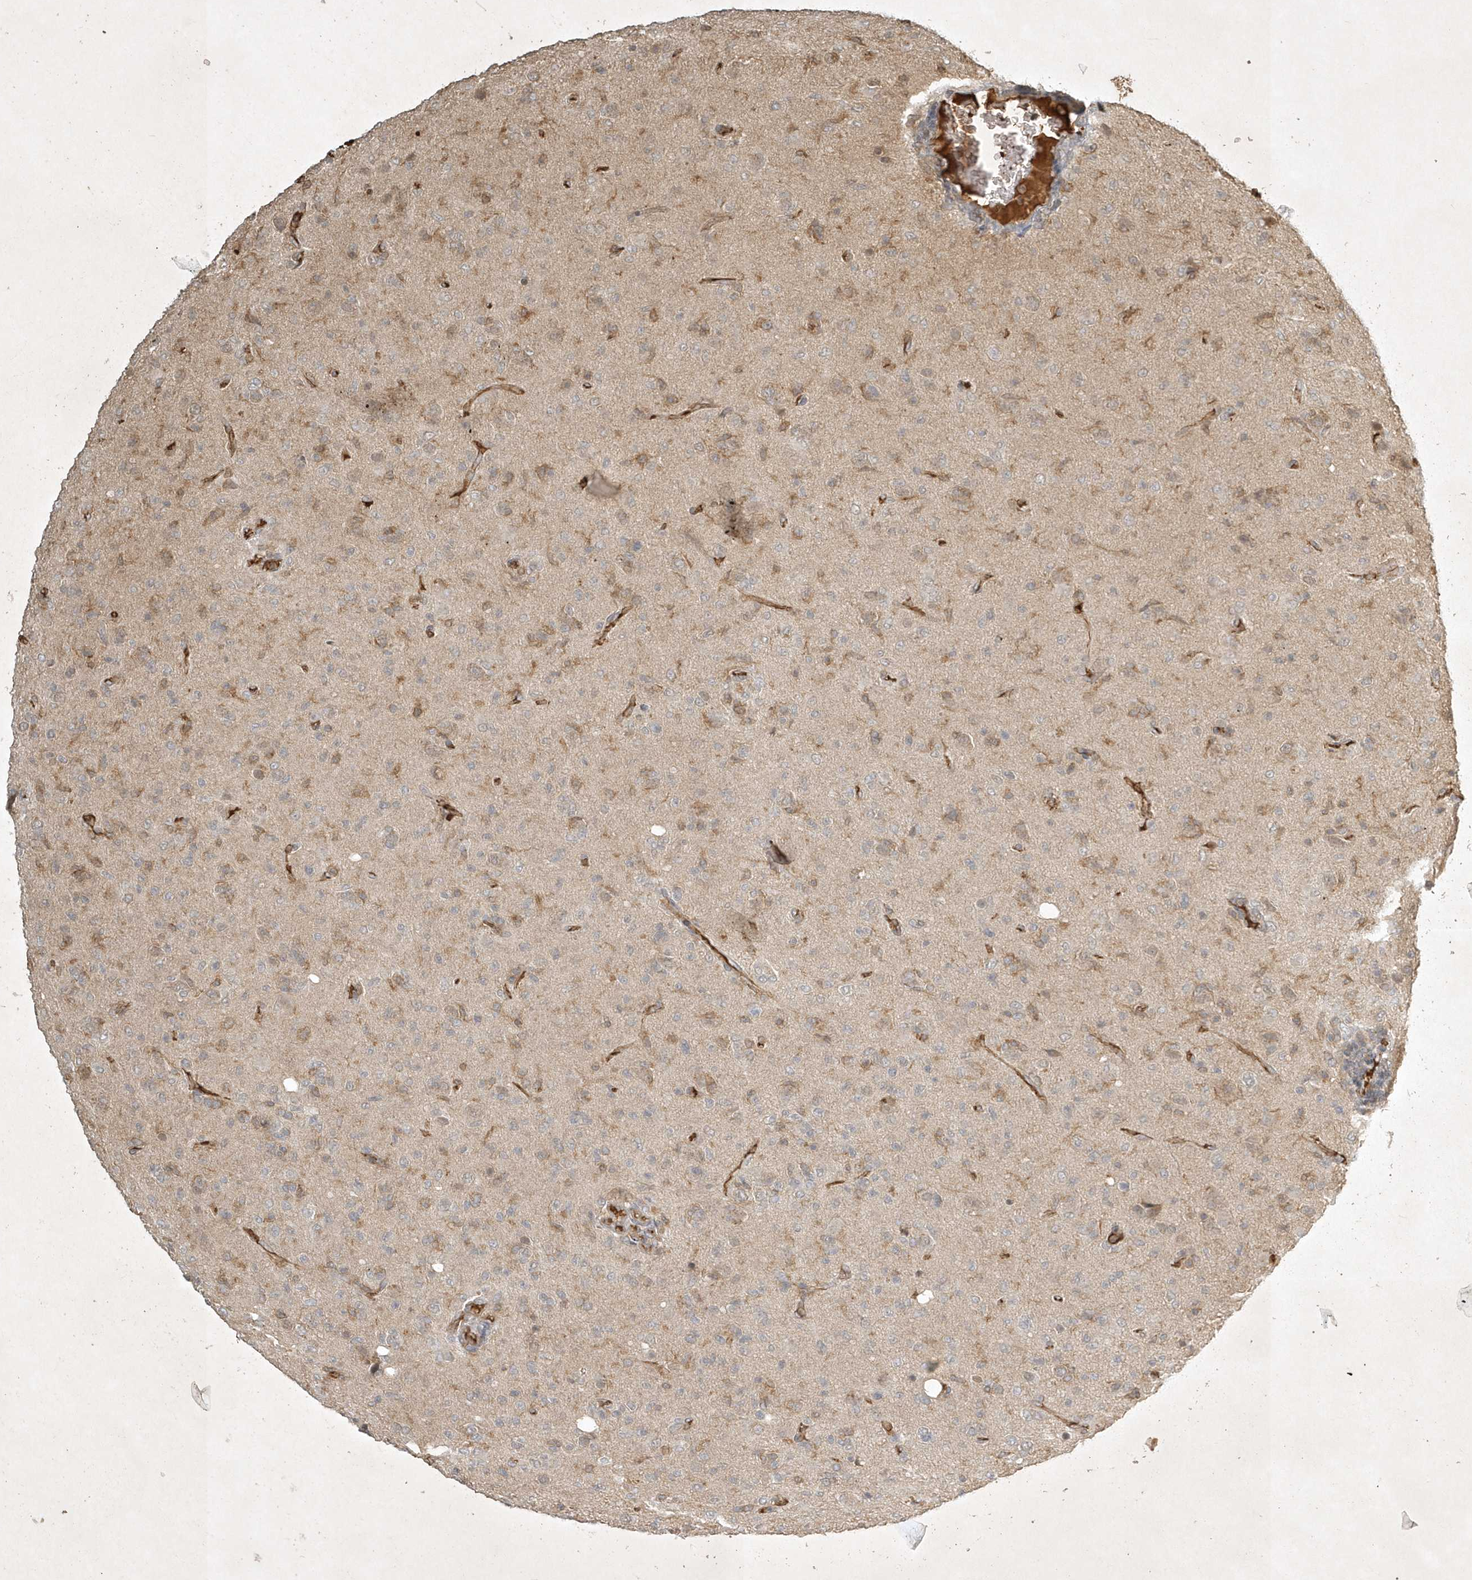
{"staining": {"intensity": "negative", "quantity": "none", "location": "none"}, "tissue": "glioma", "cell_type": "Tumor cells", "image_type": "cancer", "snomed": [{"axis": "morphology", "description": "Glioma, malignant, High grade"}, {"axis": "topography", "description": "Brain"}], "caption": "IHC image of neoplastic tissue: glioma stained with DAB exhibits no significant protein staining in tumor cells.", "gene": "TNFAIP6", "patient": {"sex": "female", "age": 57}}